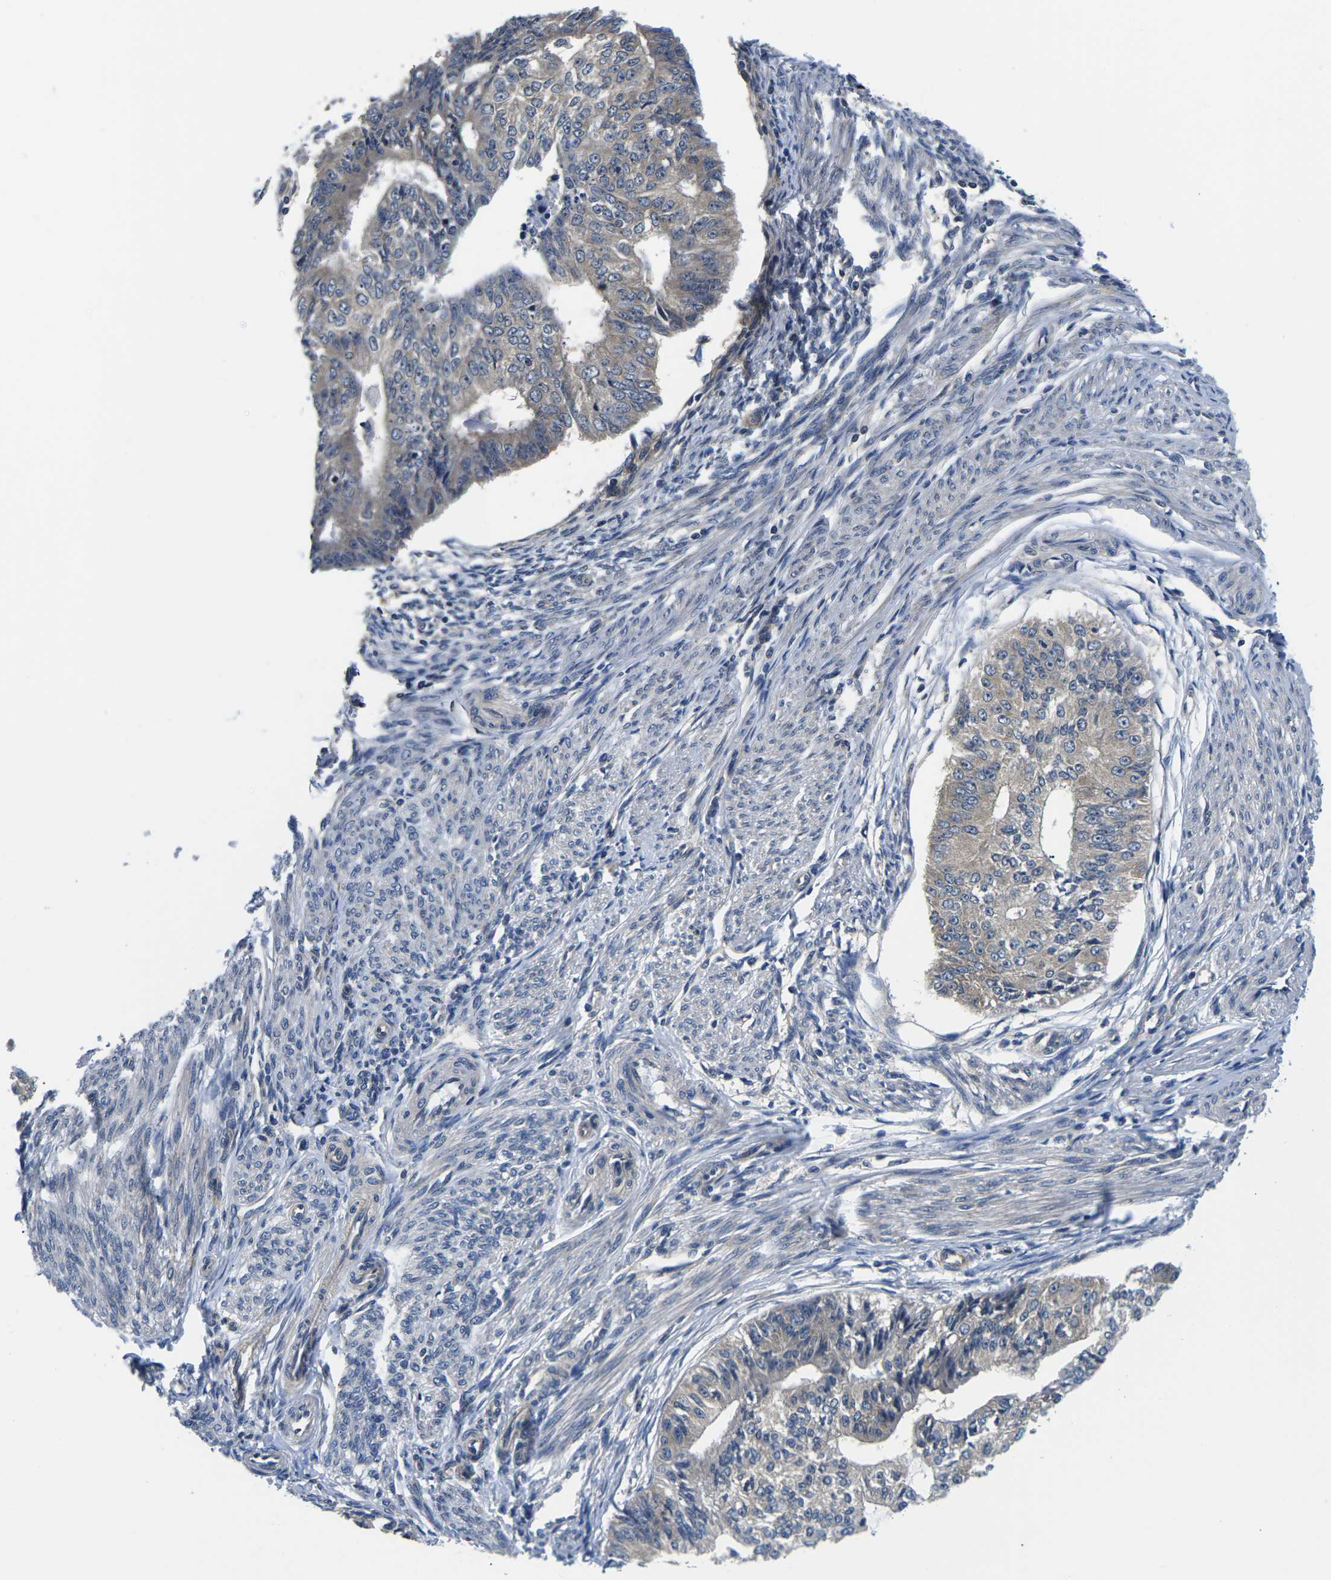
{"staining": {"intensity": "weak", "quantity": "<25%", "location": "cytoplasmic/membranous"}, "tissue": "endometrial cancer", "cell_type": "Tumor cells", "image_type": "cancer", "snomed": [{"axis": "morphology", "description": "Adenocarcinoma, NOS"}, {"axis": "topography", "description": "Endometrium"}], "caption": "Protein analysis of adenocarcinoma (endometrial) exhibits no significant staining in tumor cells.", "gene": "GSK3B", "patient": {"sex": "female", "age": 32}}